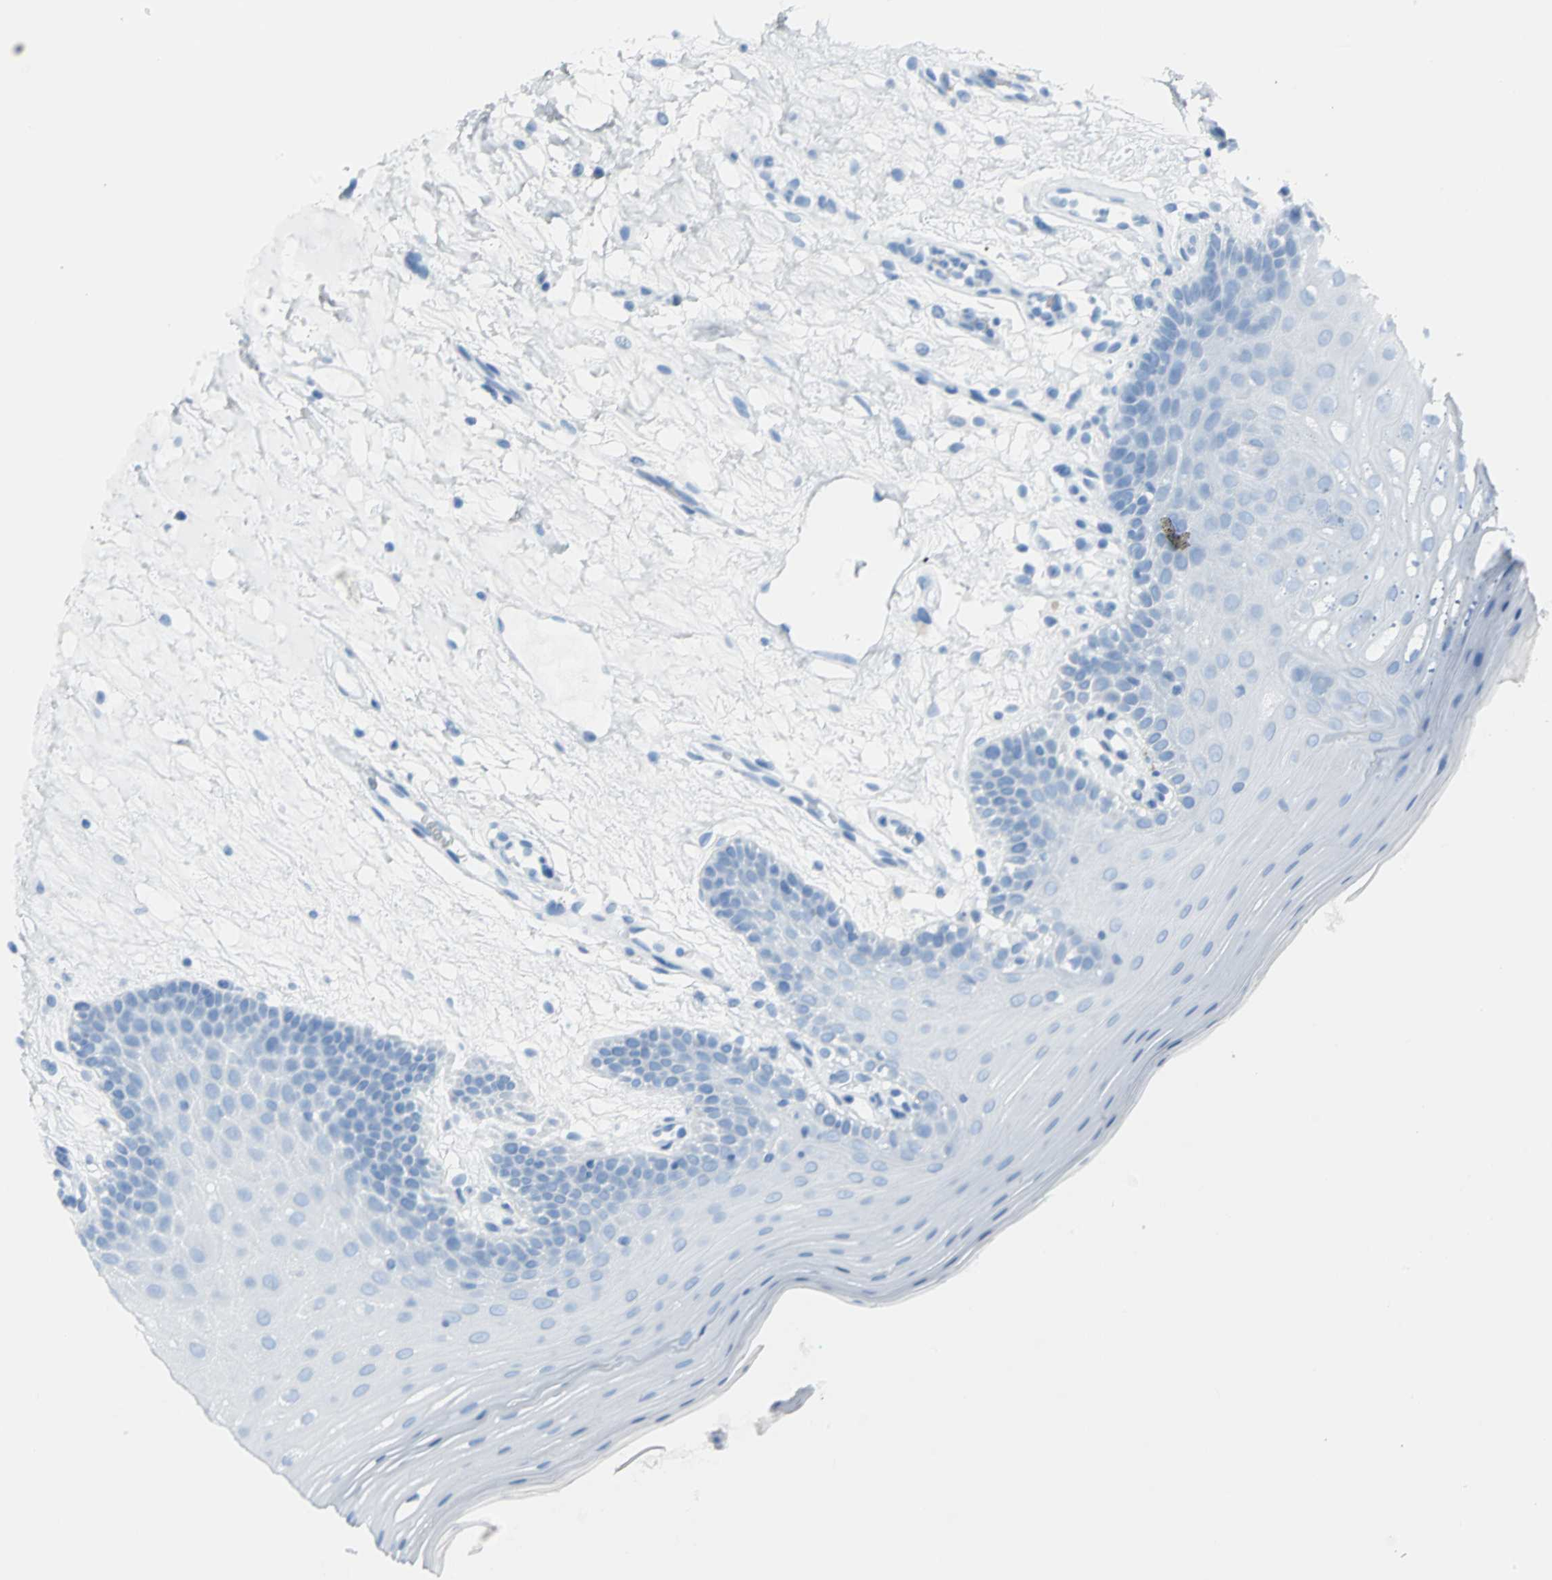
{"staining": {"intensity": "moderate", "quantity": "<25%", "location": "nuclear"}, "tissue": "oral mucosa", "cell_type": "Squamous epithelial cells", "image_type": "normal", "snomed": [{"axis": "morphology", "description": "Normal tissue, NOS"}, {"axis": "morphology", "description": "Squamous cell carcinoma, NOS"}, {"axis": "topography", "description": "Skeletal muscle"}, {"axis": "topography", "description": "Oral tissue"}, {"axis": "topography", "description": "Head-Neck"}], "caption": "Immunohistochemistry (DAB (3,3'-diaminobenzidine)) staining of normal human oral mucosa displays moderate nuclear protein positivity in about <25% of squamous epithelial cells.", "gene": "MCM3", "patient": {"sex": "male", "age": 71}}